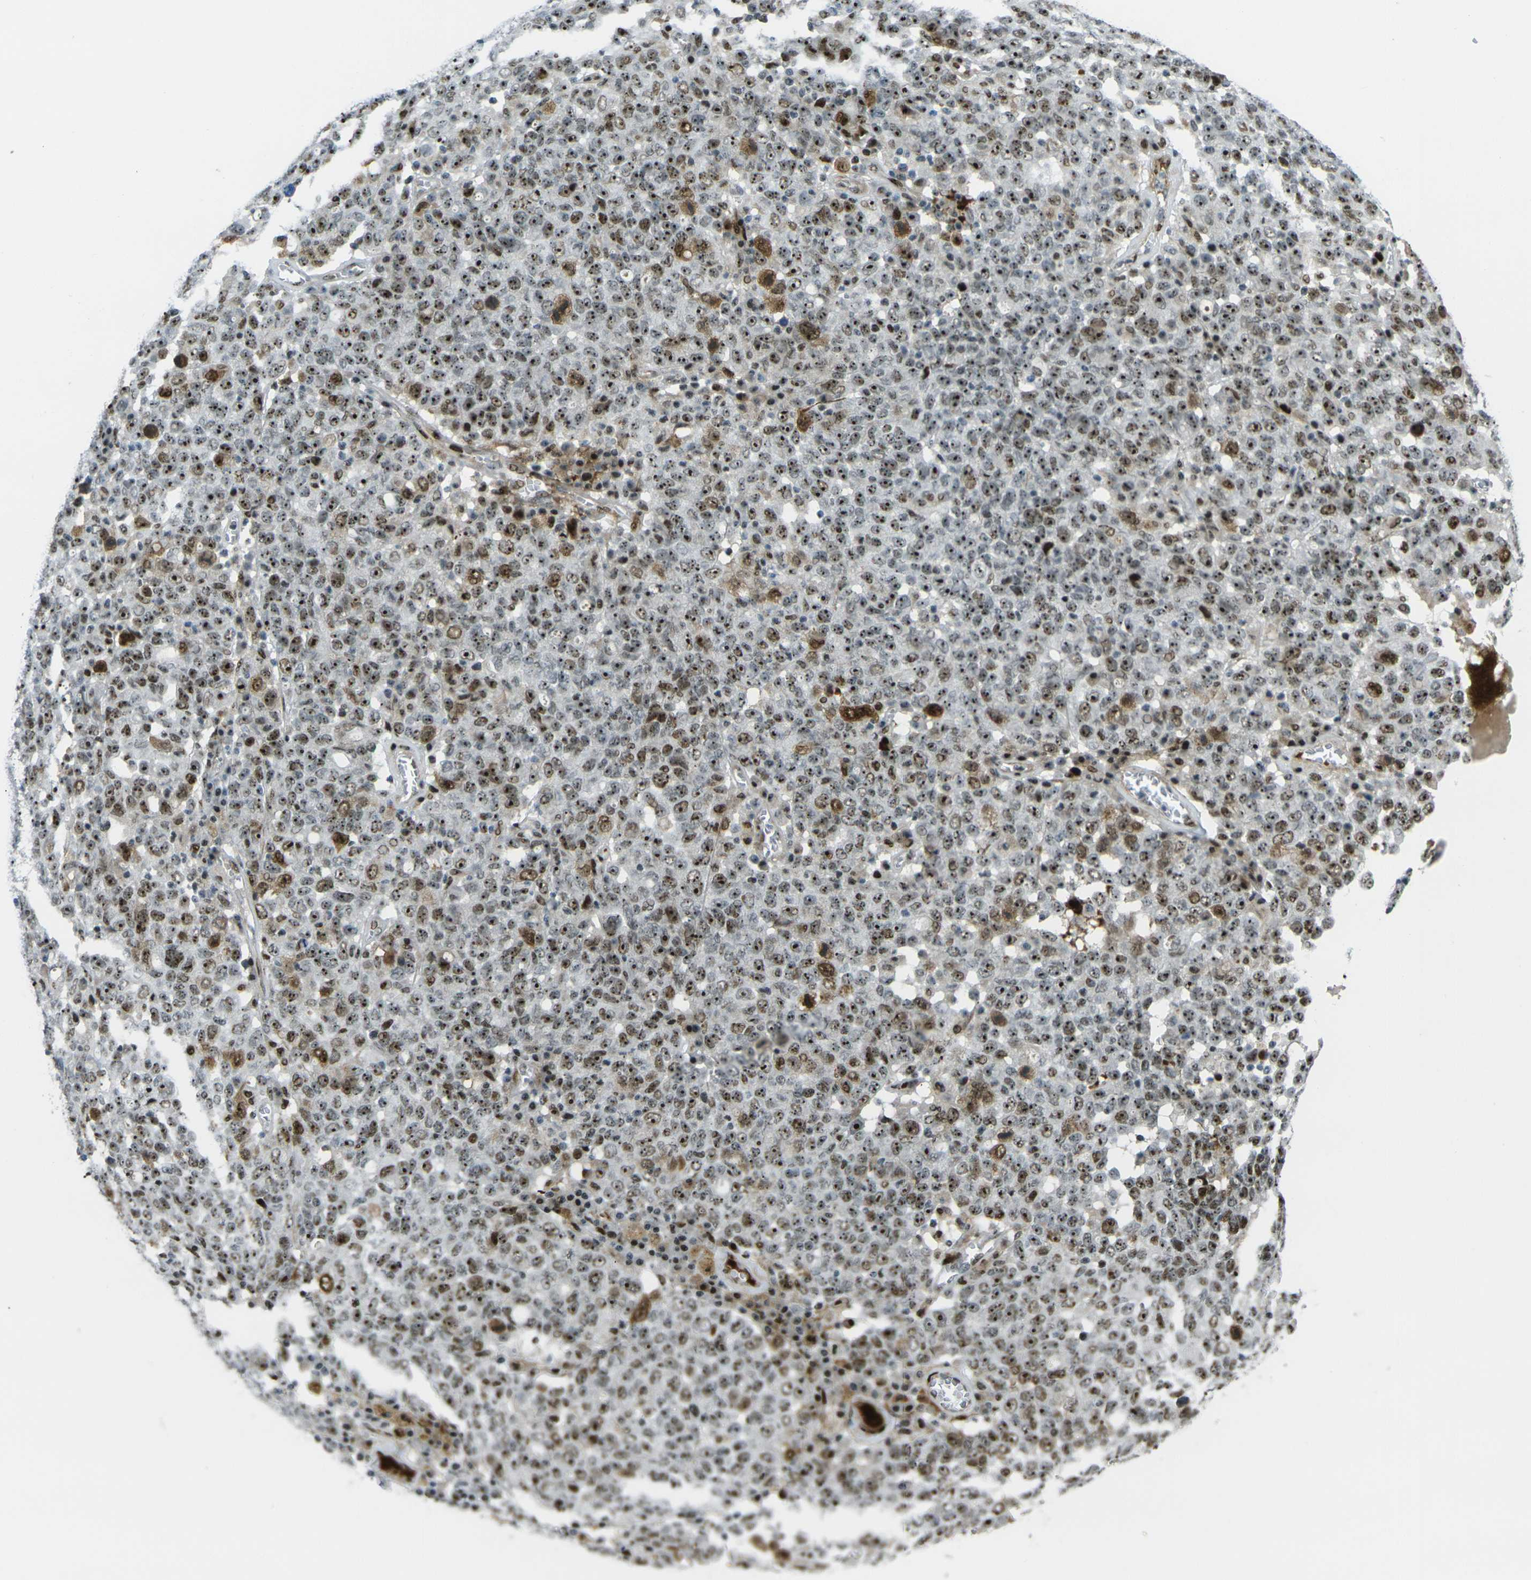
{"staining": {"intensity": "strong", "quantity": ">75%", "location": "nuclear"}, "tissue": "ovarian cancer", "cell_type": "Tumor cells", "image_type": "cancer", "snomed": [{"axis": "morphology", "description": "Carcinoma, endometroid"}, {"axis": "topography", "description": "Ovary"}], "caption": "Human ovarian endometroid carcinoma stained with a brown dye shows strong nuclear positive staining in about >75% of tumor cells.", "gene": "UBE2C", "patient": {"sex": "female", "age": 62}}